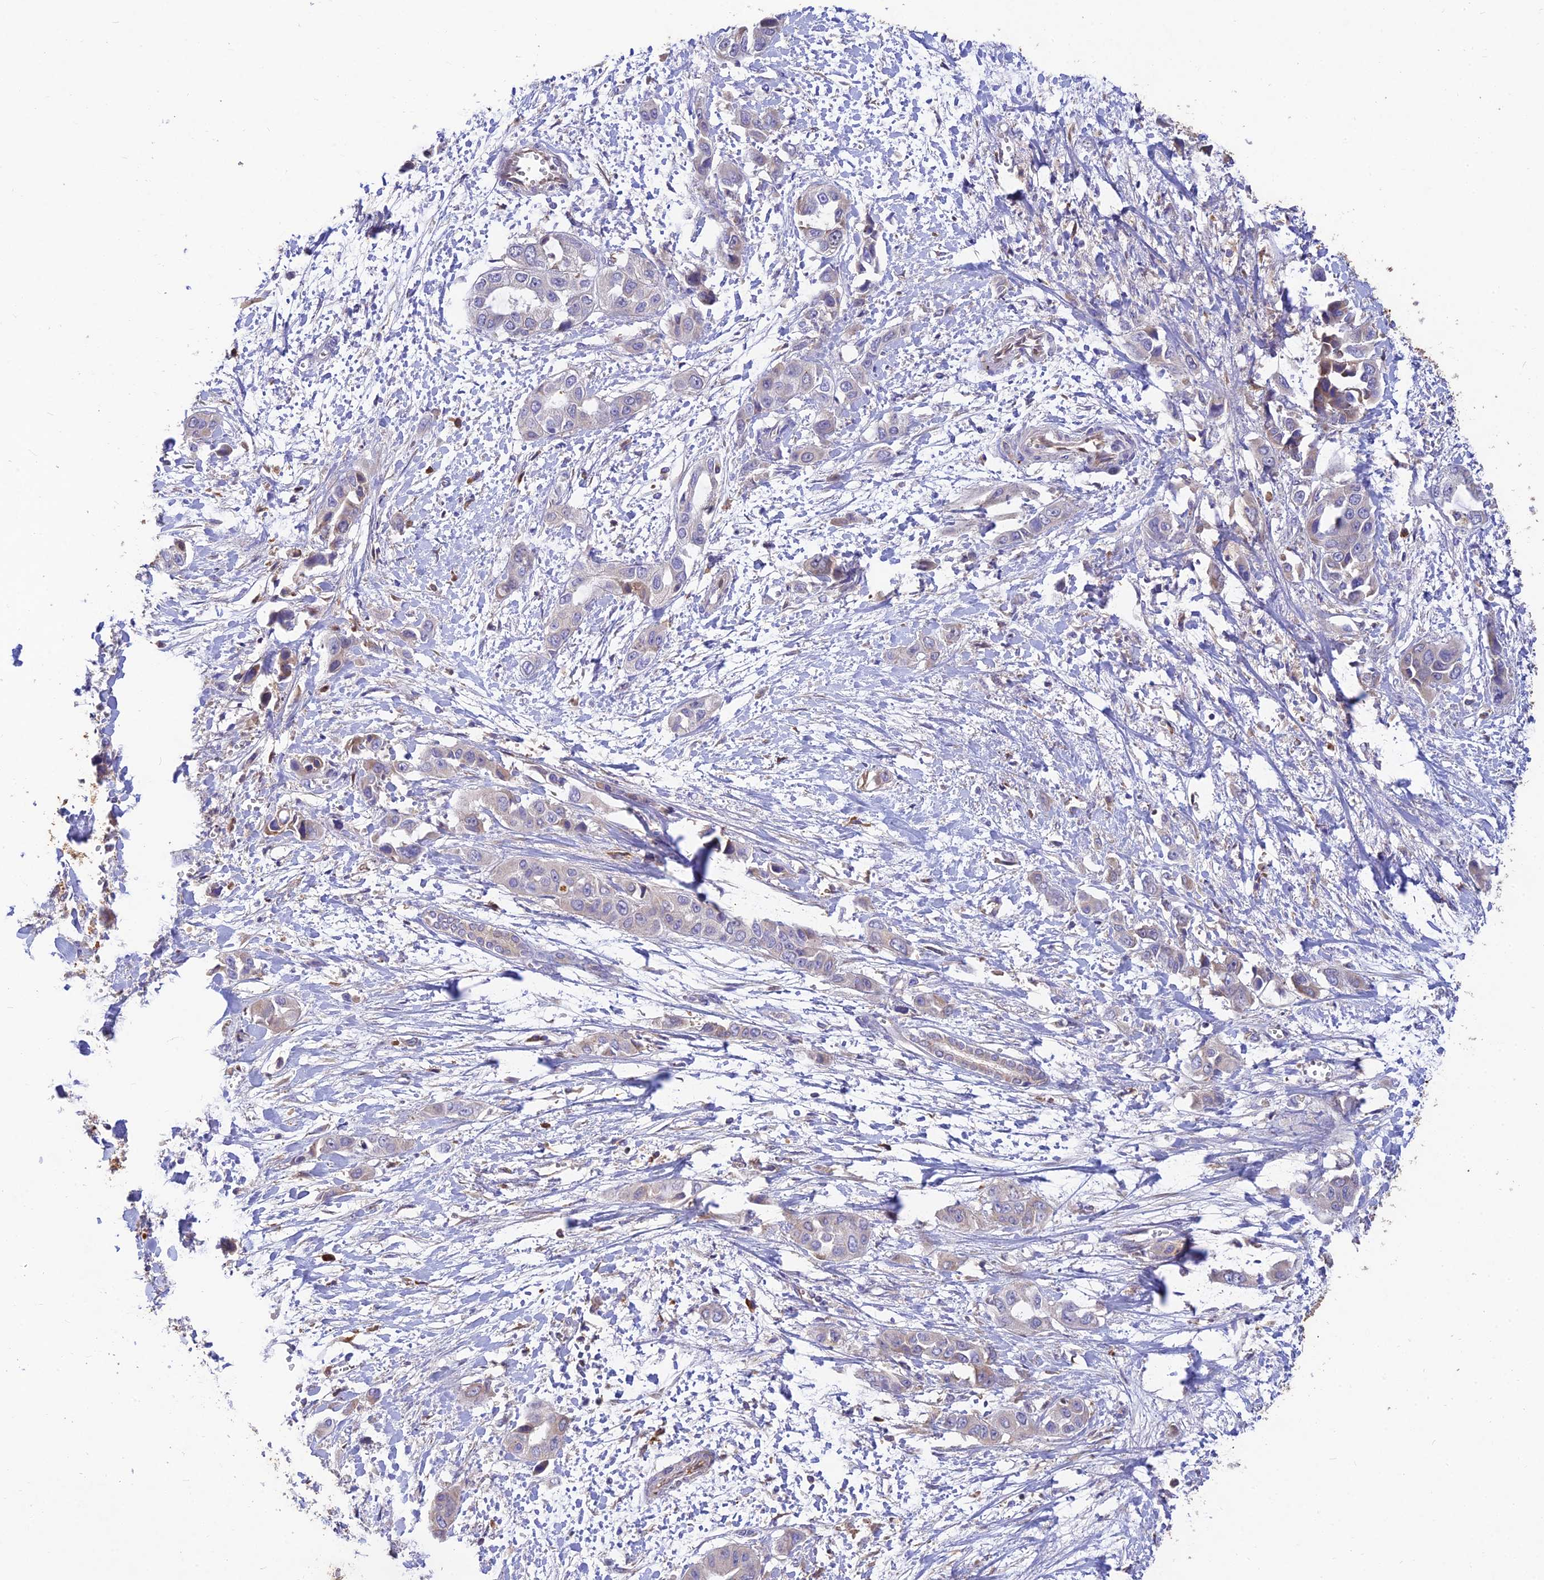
{"staining": {"intensity": "negative", "quantity": "none", "location": "none"}, "tissue": "liver cancer", "cell_type": "Tumor cells", "image_type": "cancer", "snomed": [{"axis": "morphology", "description": "Cholangiocarcinoma"}, {"axis": "topography", "description": "Liver"}], "caption": "This is an immunohistochemistry histopathology image of human liver cancer. There is no staining in tumor cells.", "gene": "ACSM5", "patient": {"sex": "female", "age": 52}}